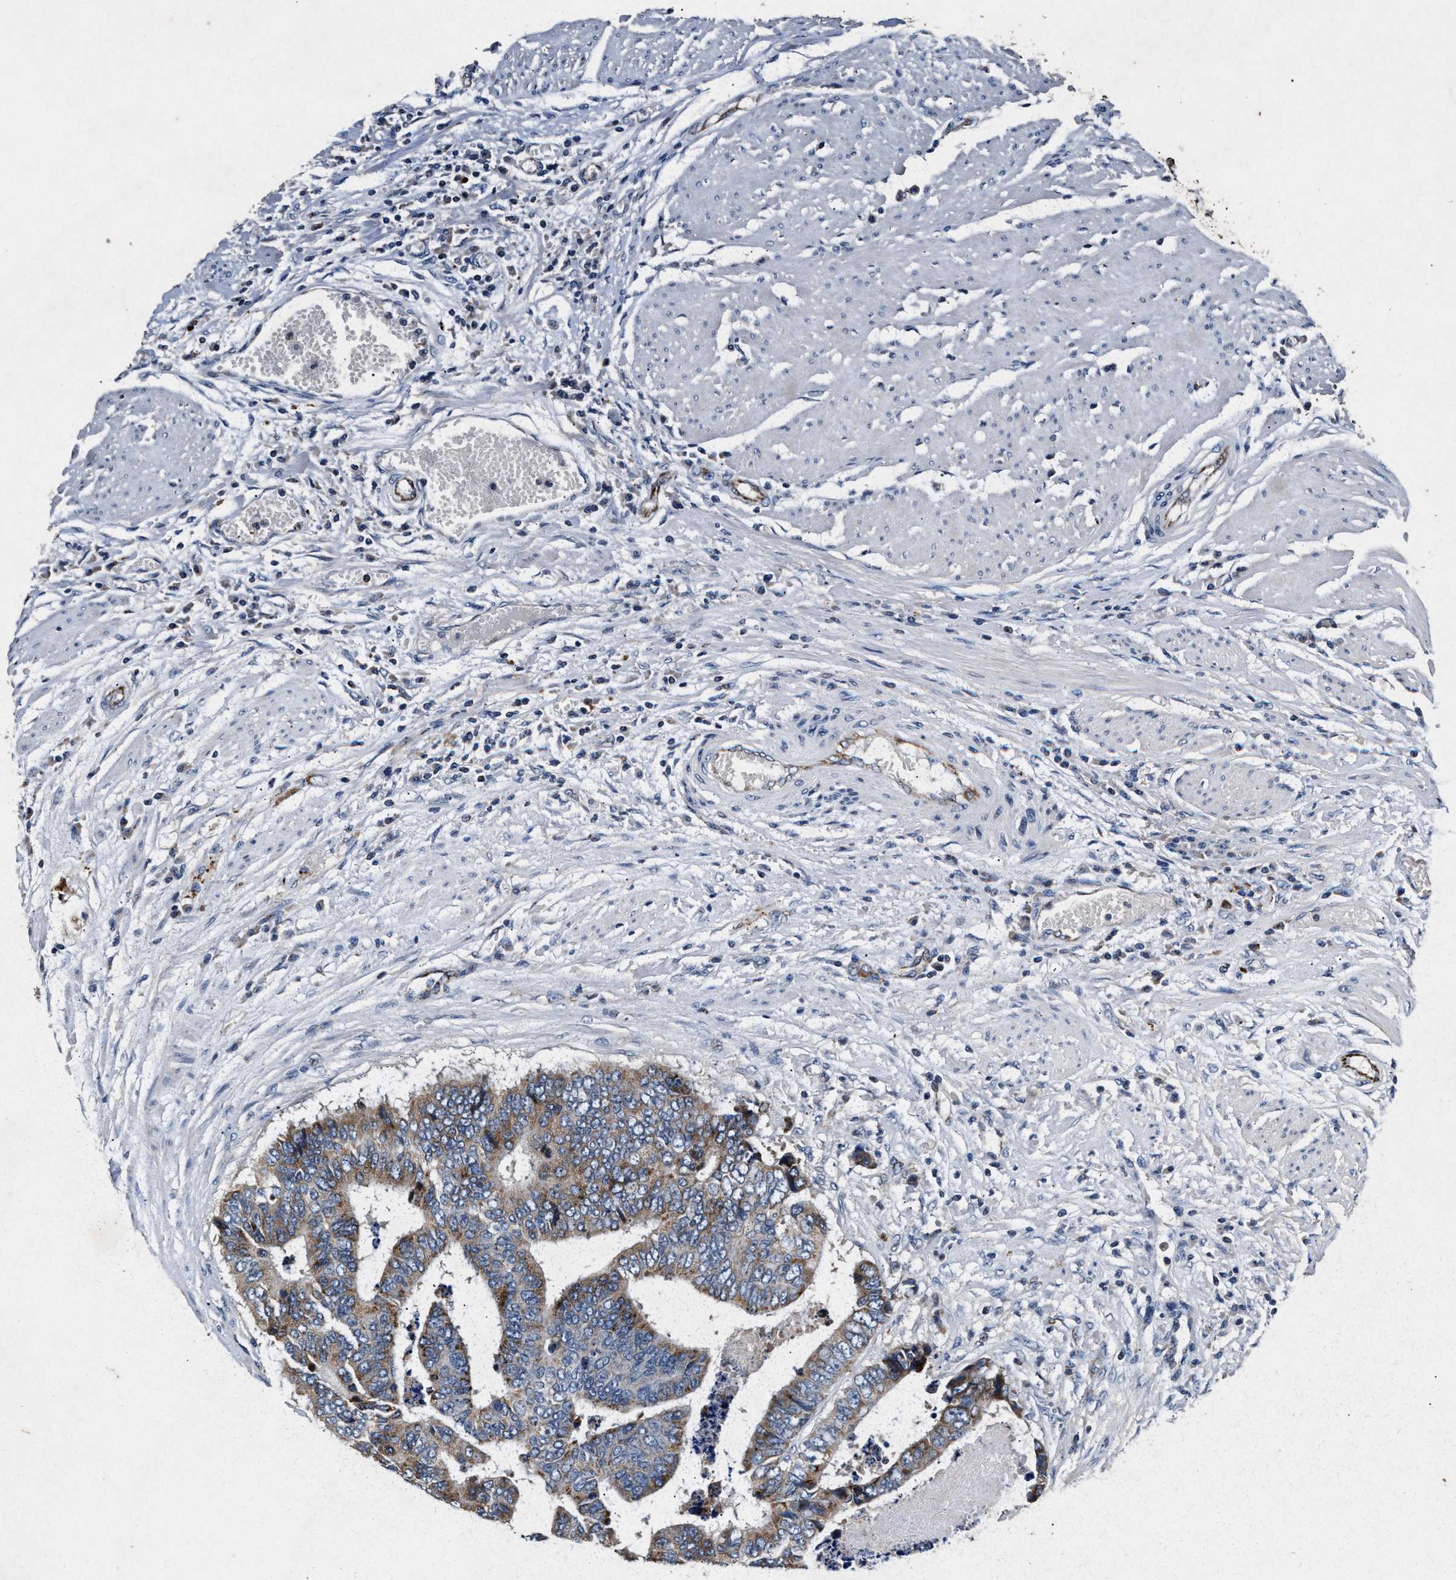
{"staining": {"intensity": "moderate", "quantity": ">75%", "location": "cytoplasmic/membranous"}, "tissue": "colorectal cancer", "cell_type": "Tumor cells", "image_type": "cancer", "snomed": [{"axis": "morphology", "description": "Adenocarcinoma, NOS"}, {"axis": "topography", "description": "Rectum"}], "caption": "High-magnification brightfield microscopy of colorectal cancer (adenocarcinoma) stained with DAB (brown) and counterstained with hematoxylin (blue). tumor cells exhibit moderate cytoplasmic/membranous expression is appreciated in approximately>75% of cells. Nuclei are stained in blue.", "gene": "PKD2L1", "patient": {"sex": "male", "age": 84}}